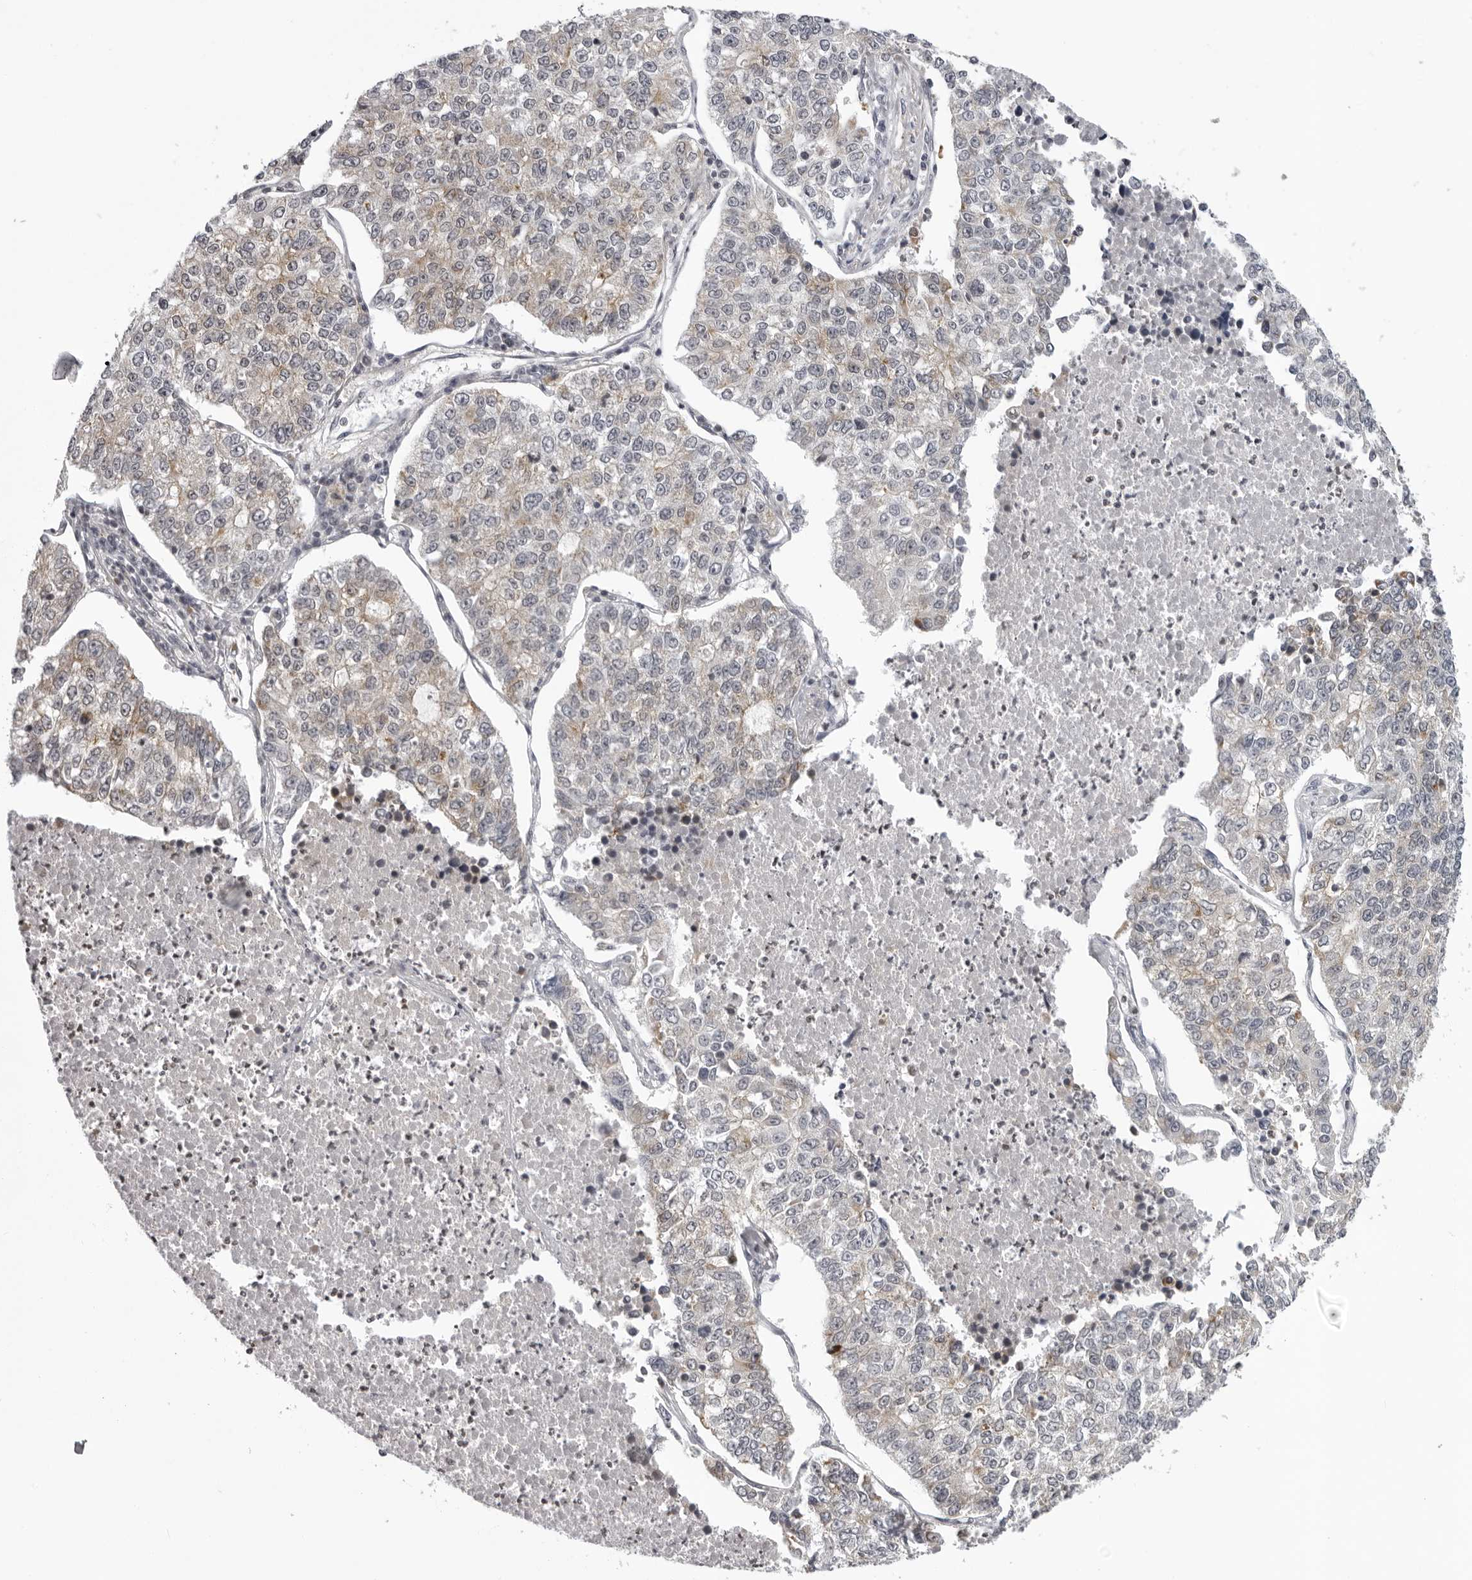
{"staining": {"intensity": "weak", "quantity": "25%-75%", "location": "cytoplasmic/membranous"}, "tissue": "lung cancer", "cell_type": "Tumor cells", "image_type": "cancer", "snomed": [{"axis": "morphology", "description": "Adenocarcinoma, NOS"}, {"axis": "topography", "description": "Lung"}], "caption": "High-magnification brightfield microscopy of lung adenocarcinoma stained with DAB (3,3'-diaminobenzidine) (brown) and counterstained with hematoxylin (blue). tumor cells exhibit weak cytoplasmic/membranous expression is seen in approximately25%-75% of cells.", "gene": "MRPS15", "patient": {"sex": "male", "age": 49}}